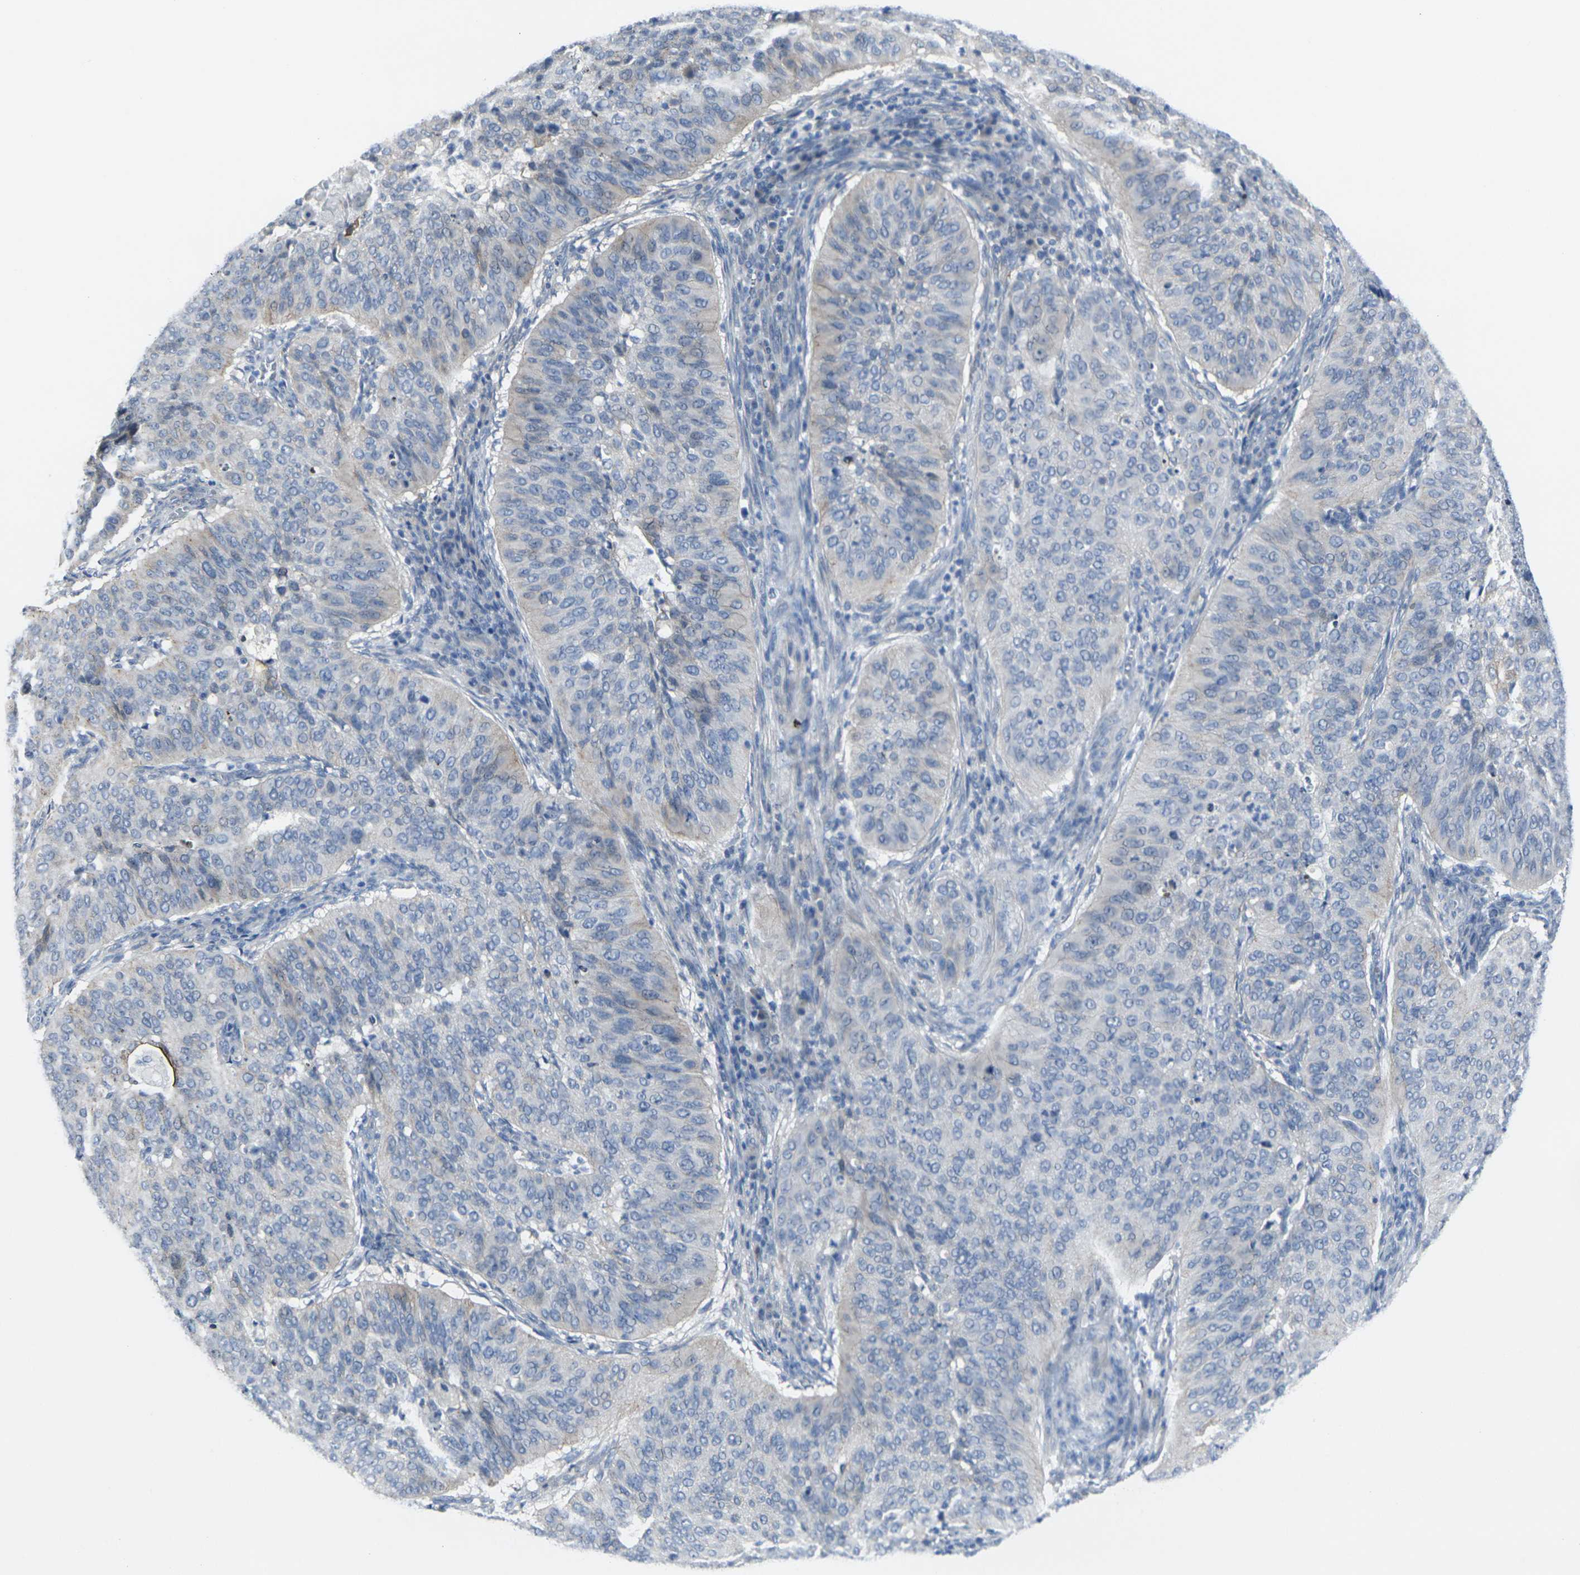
{"staining": {"intensity": "negative", "quantity": "none", "location": "none"}, "tissue": "cervical cancer", "cell_type": "Tumor cells", "image_type": "cancer", "snomed": [{"axis": "morphology", "description": "Normal tissue, NOS"}, {"axis": "morphology", "description": "Squamous cell carcinoma, NOS"}, {"axis": "topography", "description": "Cervix"}], "caption": "Immunohistochemical staining of human cervical cancer displays no significant positivity in tumor cells.", "gene": "ANKRD46", "patient": {"sex": "female", "age": 39}}